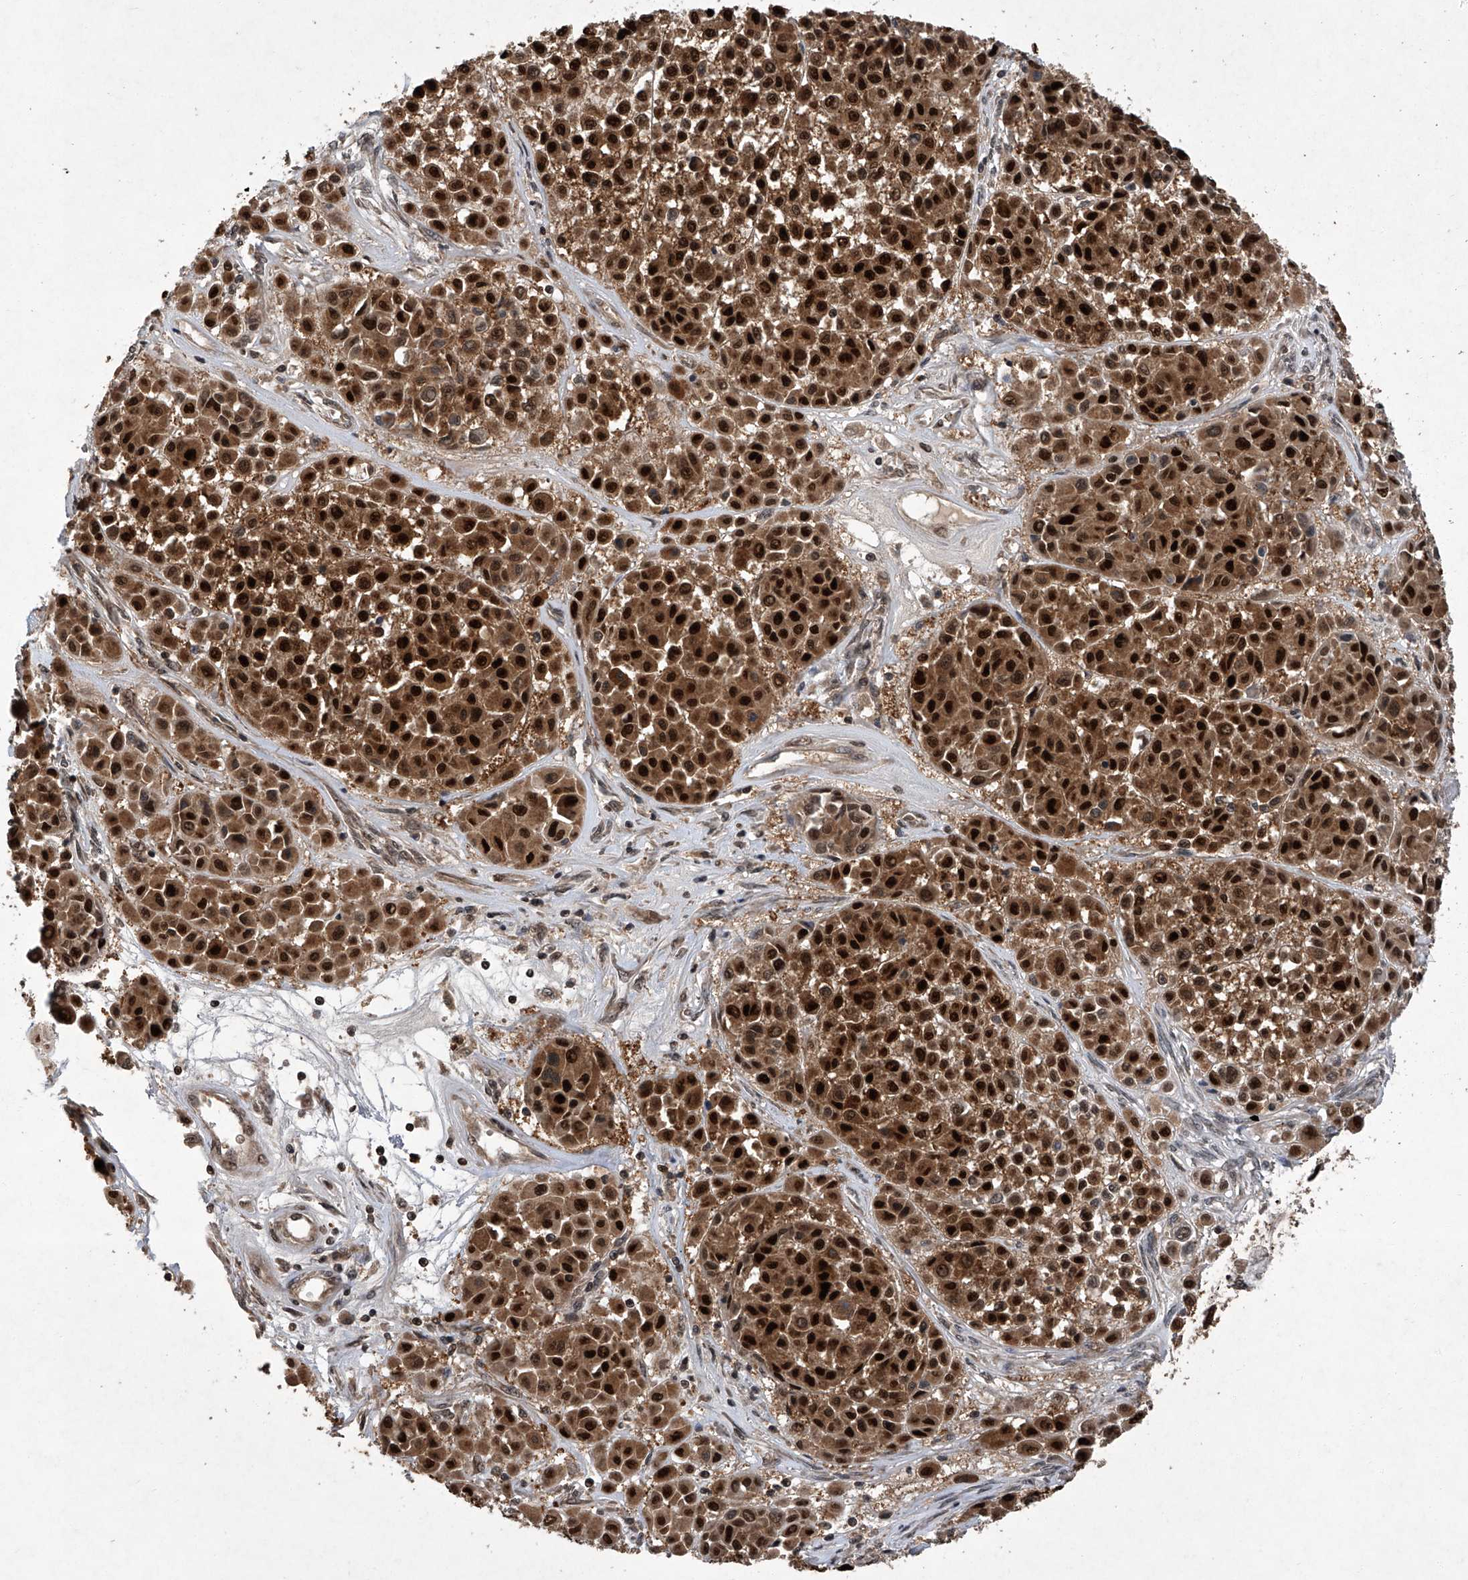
{"staining": {"intensity": "strong", "quantity": ">75%", "location": "cytoplasmic/membranous,nuclear"}, "tissue": "melanoma", "cell_type": "Tumor cells", "image_type": "cancer", "snomed": [{"axis": "morphology", "description": "Malignant melanoma, Metastatic site"}, {"axis": "topography", "description": "Soft tissue"}], "caption": "Human malignant melanoma (metastatic site) stained with a brown dye exhibits strong cytoplasmic/membranous and nuclear positive staining in approximately >75% of tumor cells.", "gene": "TSNAX", "patient": {"sex": "male", "age": 41}}